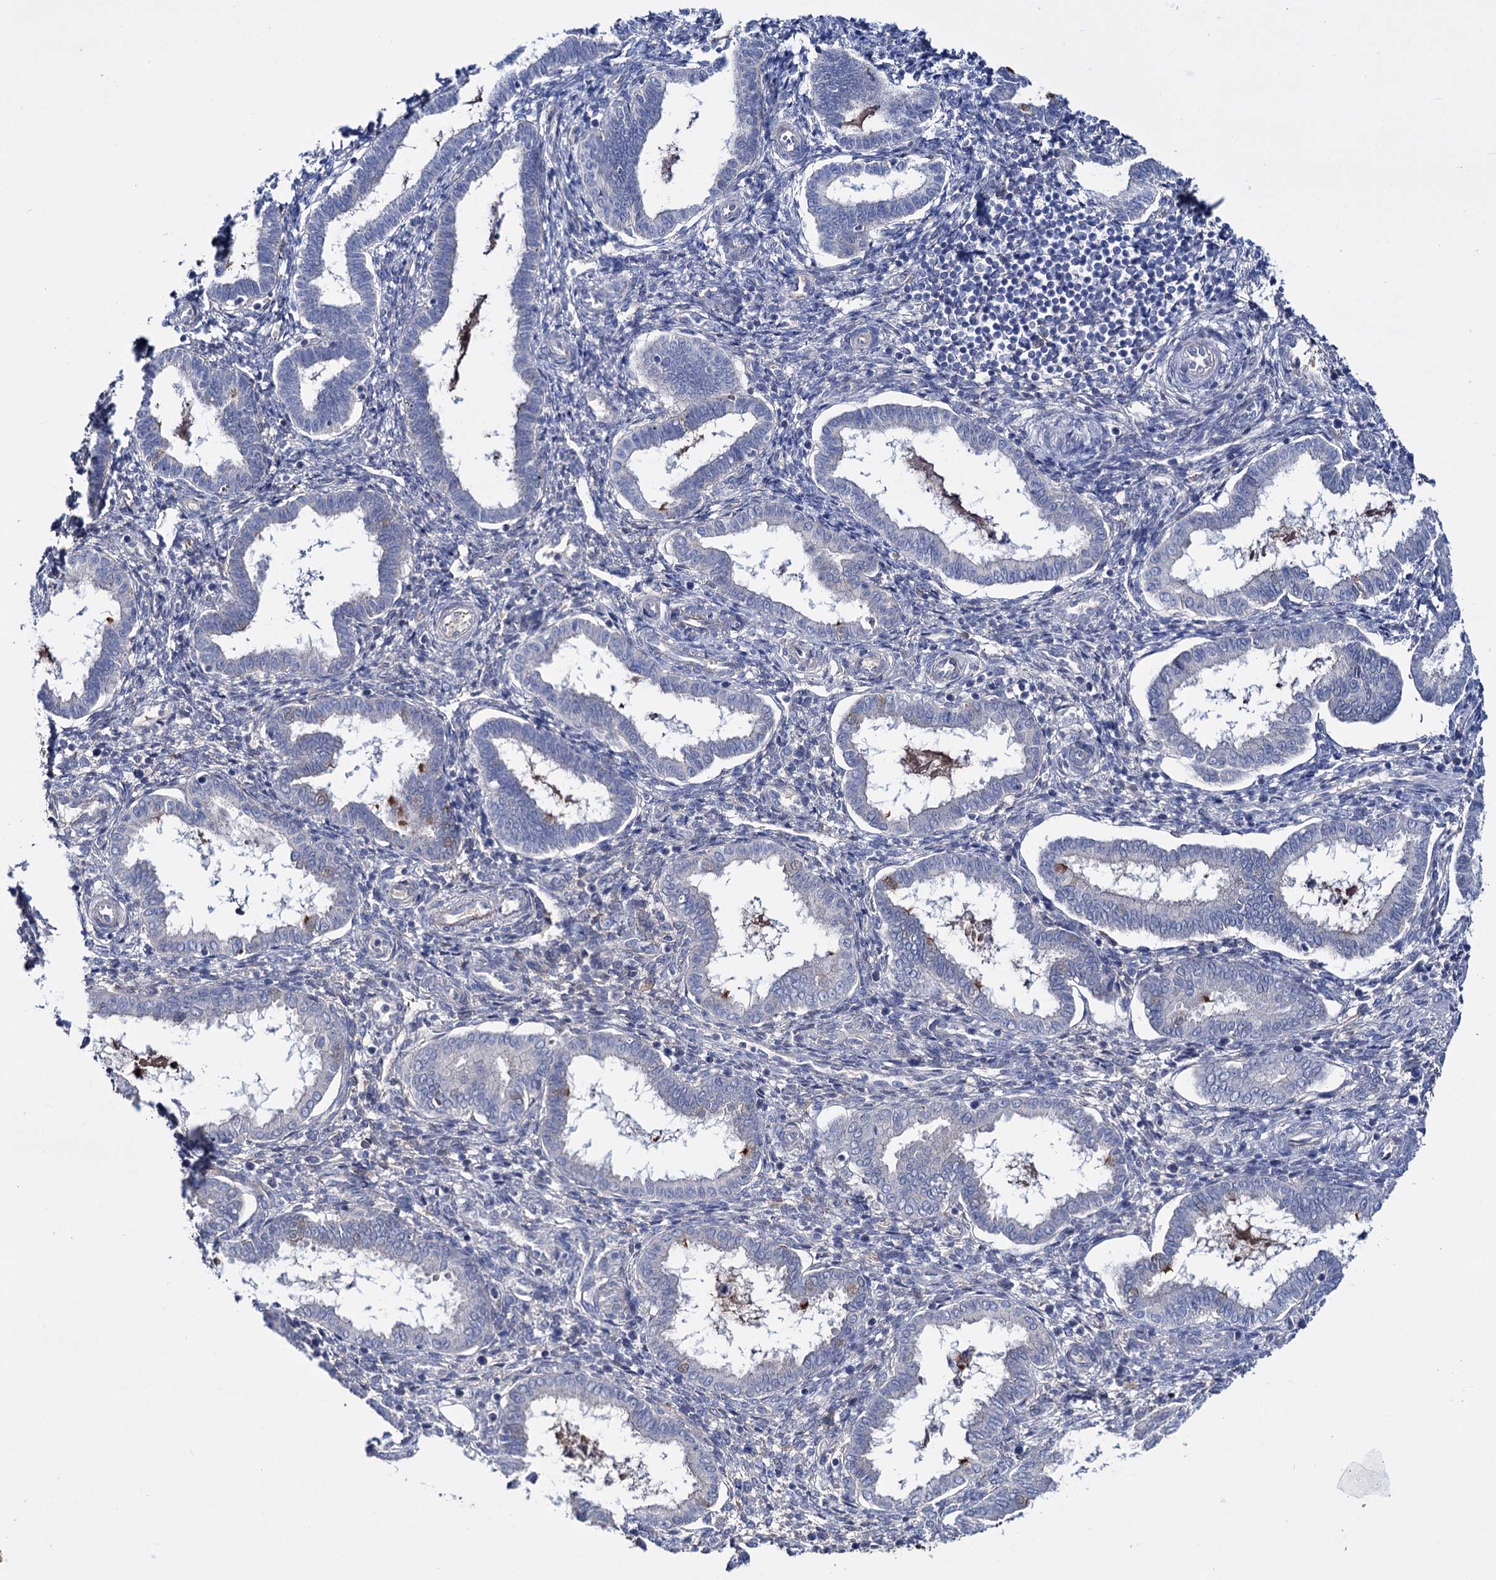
{"staining": {"intensity": "negative", "quantity": "none", "location": "none"}, "tissue": "endometrium", "cell_type": "Cells in endometrial stroma", "image_type": "normal", "snomed": [{"axis": "morphology", "description": "Normal tissue, NOS"}, {"axis": "topography", "description": "Endometrium"}], "caption": "Micrograph shows no significant protein positivity in cells in endometrial stroma of benign endometrium. The staining was performed using DAB to visualize the protein expression in brown, while the nuclei were stained in blue with hematoxylin (Magnification: 20x).", "gene": "PPP1R32", "patient": {"sex": "female", "age": 24}}